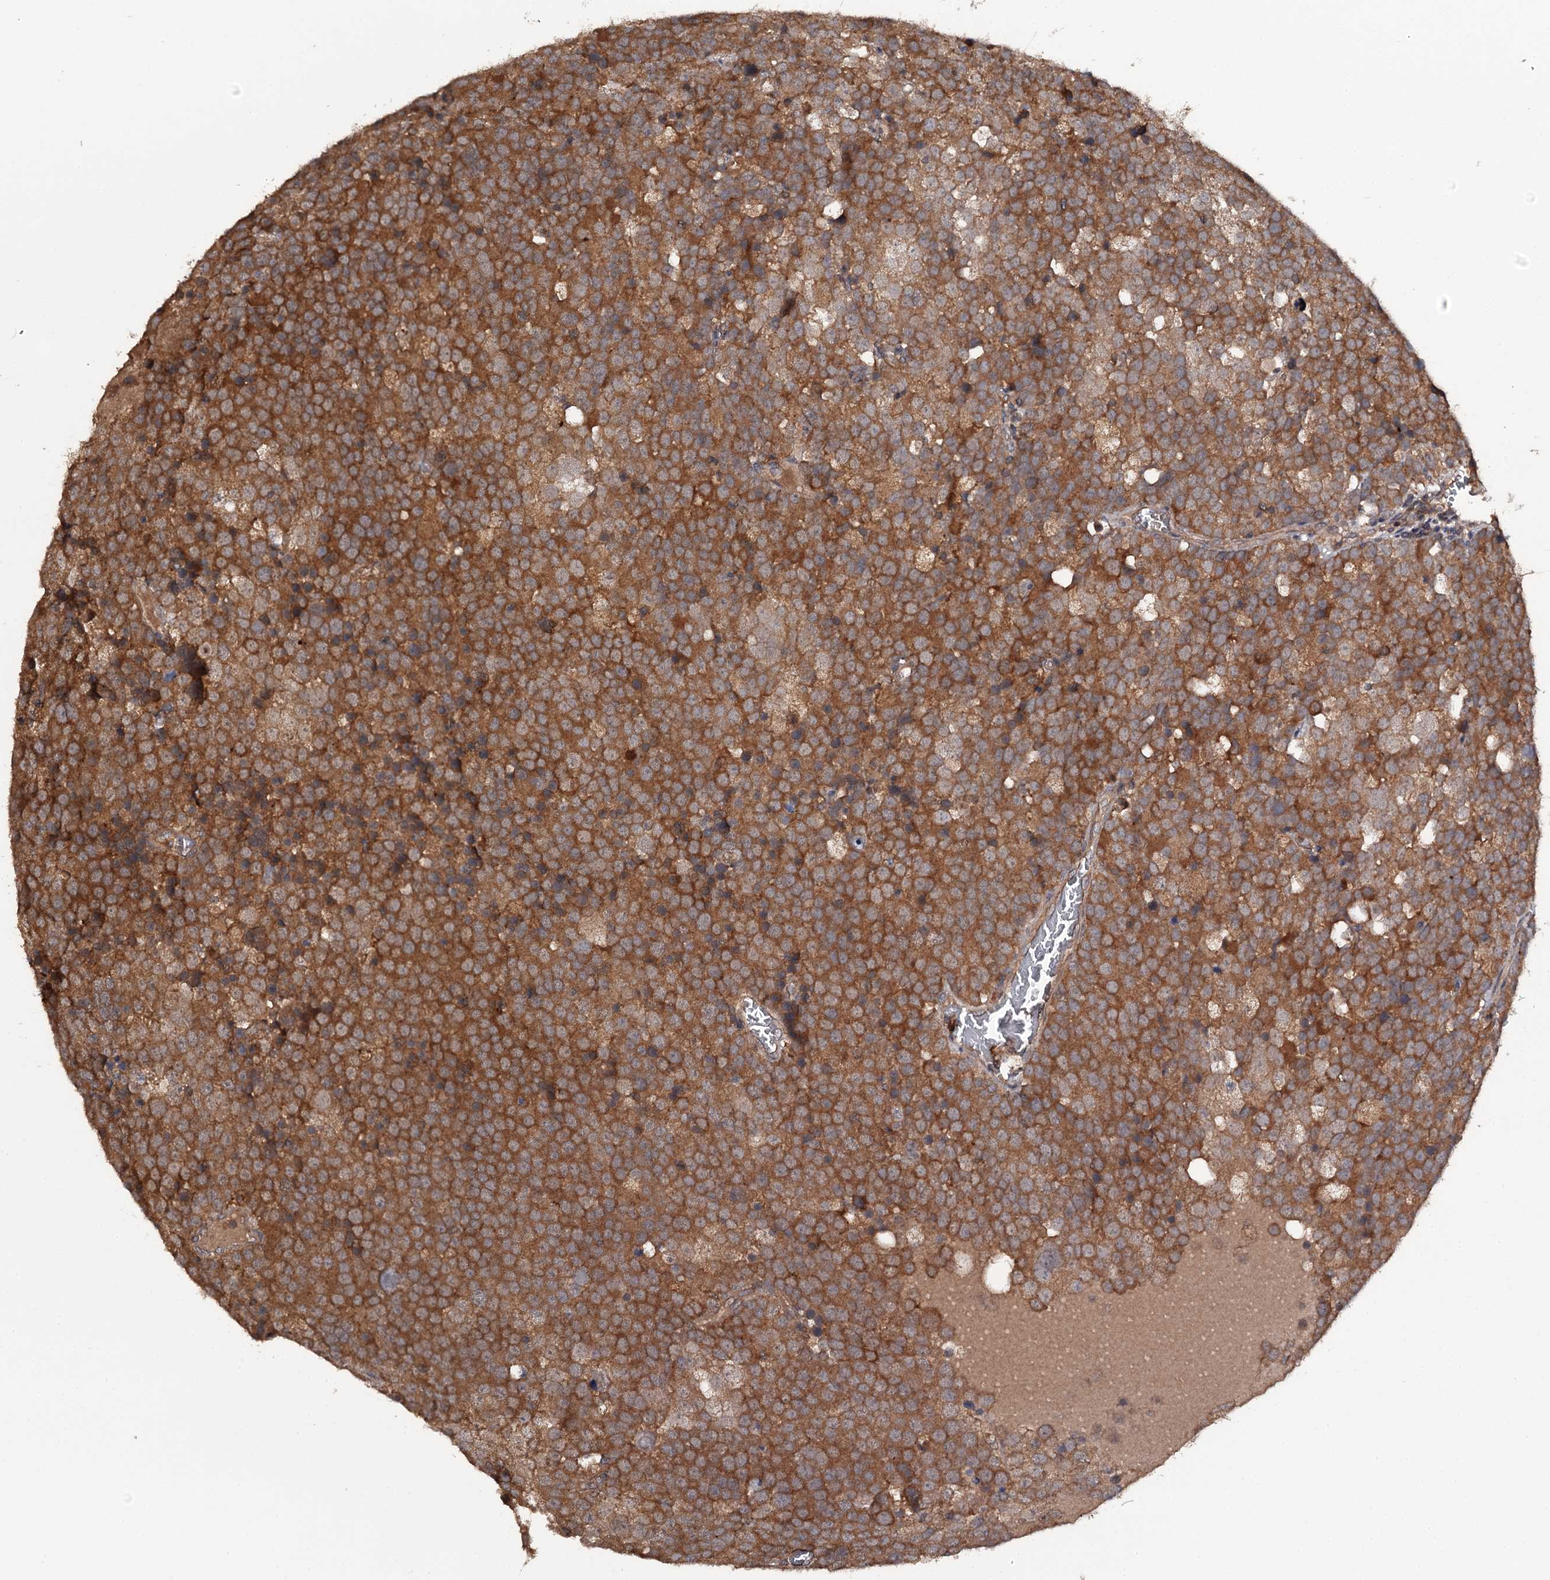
{"staining": {"intensity": "moderate", "quantity": ">75%", "location": "cytoplasmic/membranous"}, "tissue": "testis cancer", "cell_type": "Tumor cells", "image_type": "cancer", "snomed": [{"axis": "morphology", "description": "Seminoma, NOS"}, {"axis": "topography", "description": "Testis"}], "caption": "Human testis cancer (seminoma) stained with a protein marker reveals moderate staining in tumor cells.", "gene": "TTC12", "patient": {"sex": "male", "age": 71}}